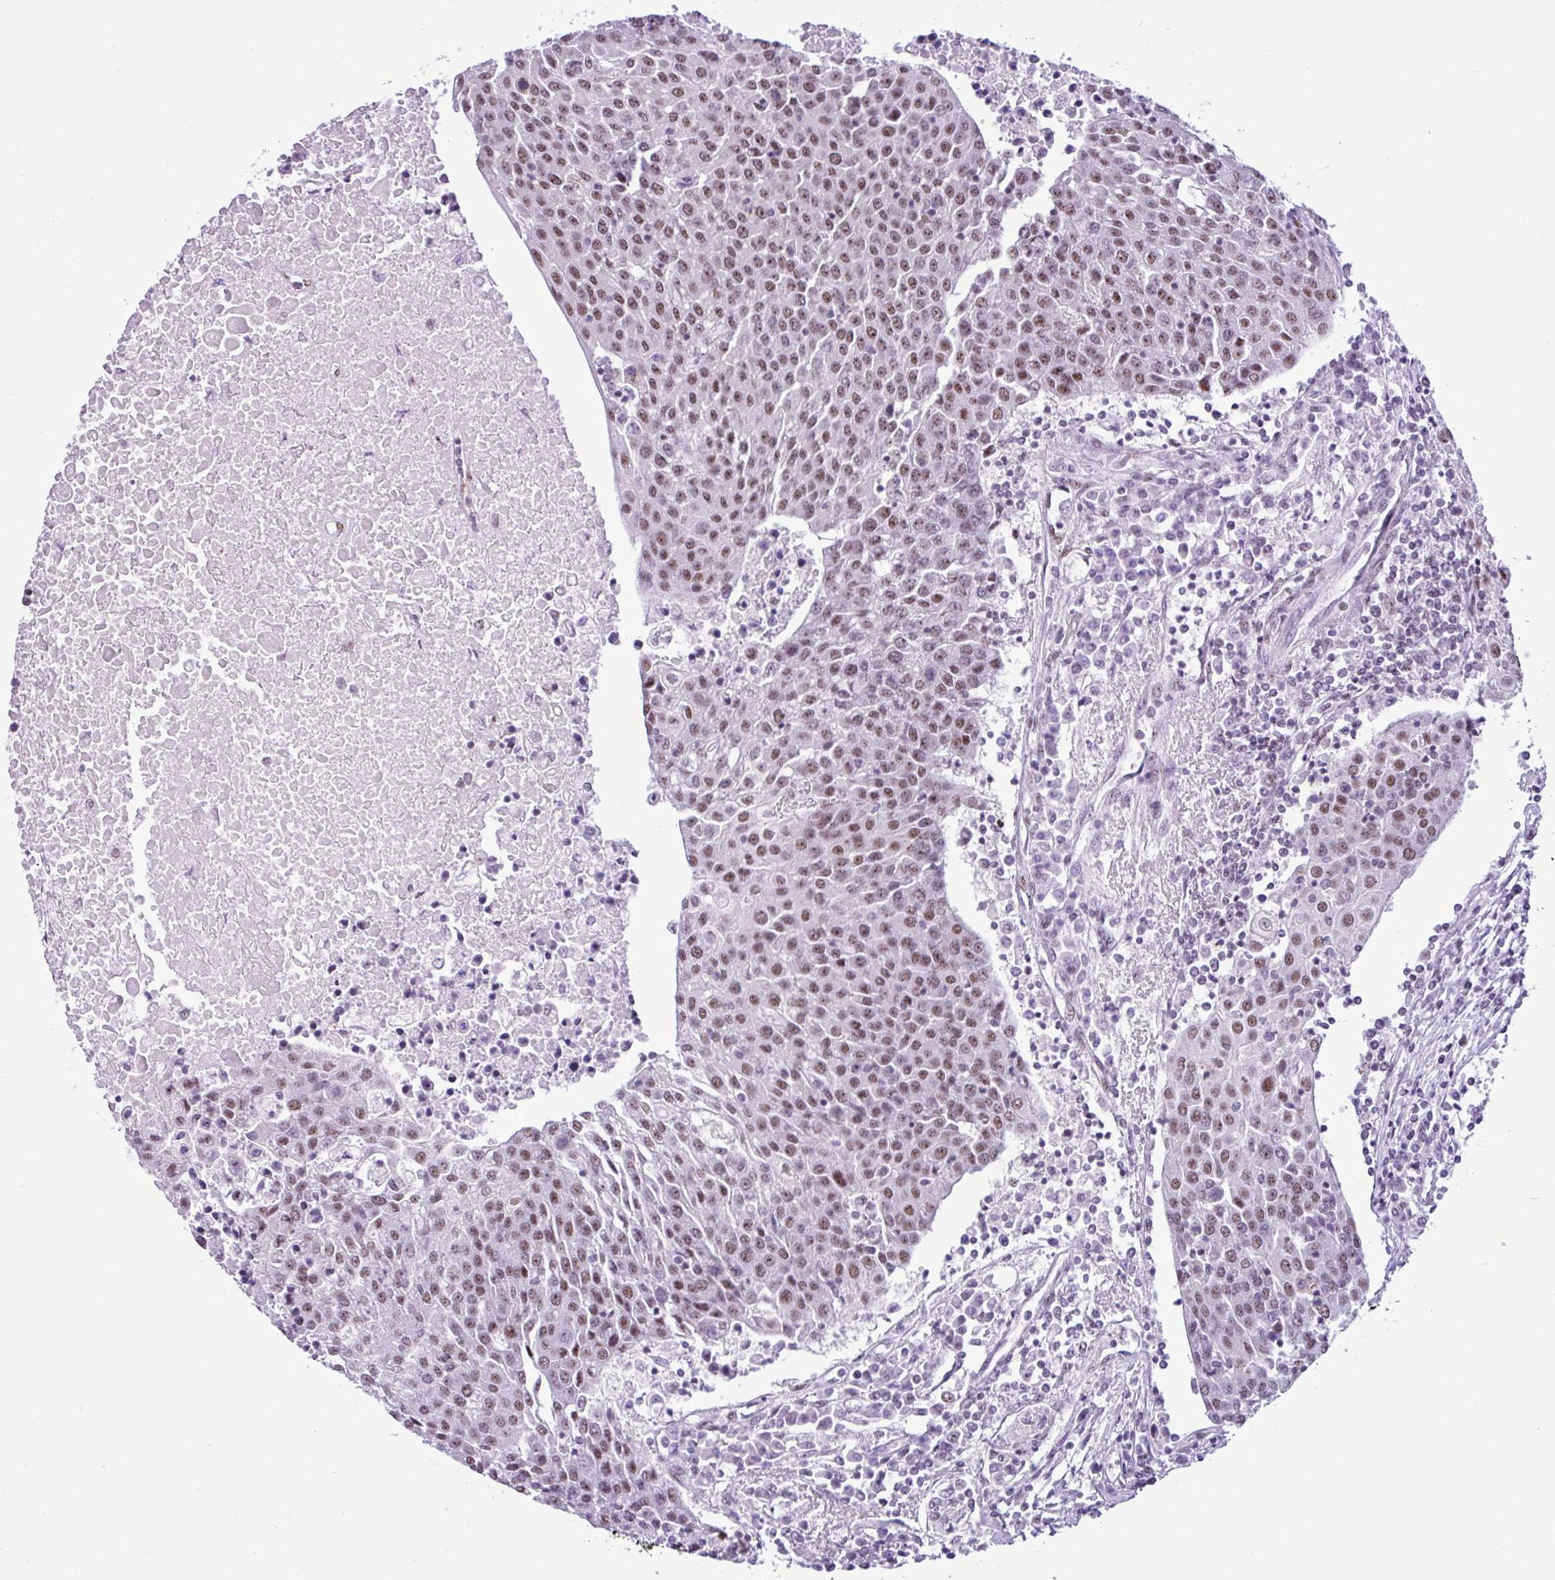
{"staining": {"intensity": "moderate", "quantity": ">75%", "location": "nuclear"}, "tissue": "urothelial cancer", "cell_type": "Tumor cells", "image_type": "cancer", "snomed": [{"axis": "morphology", "description": "Urothelial carcinoma, High grade"}, {"axis": "topography", "description": "Urinary bladder"}], "caption": "An image of urothelial carcinoma (high-grade) stained for a protein displays moderate nuclear brown staining in tumor cells.", "gene": "UTP18", "patient": {"sex": "female", "age": 85}}